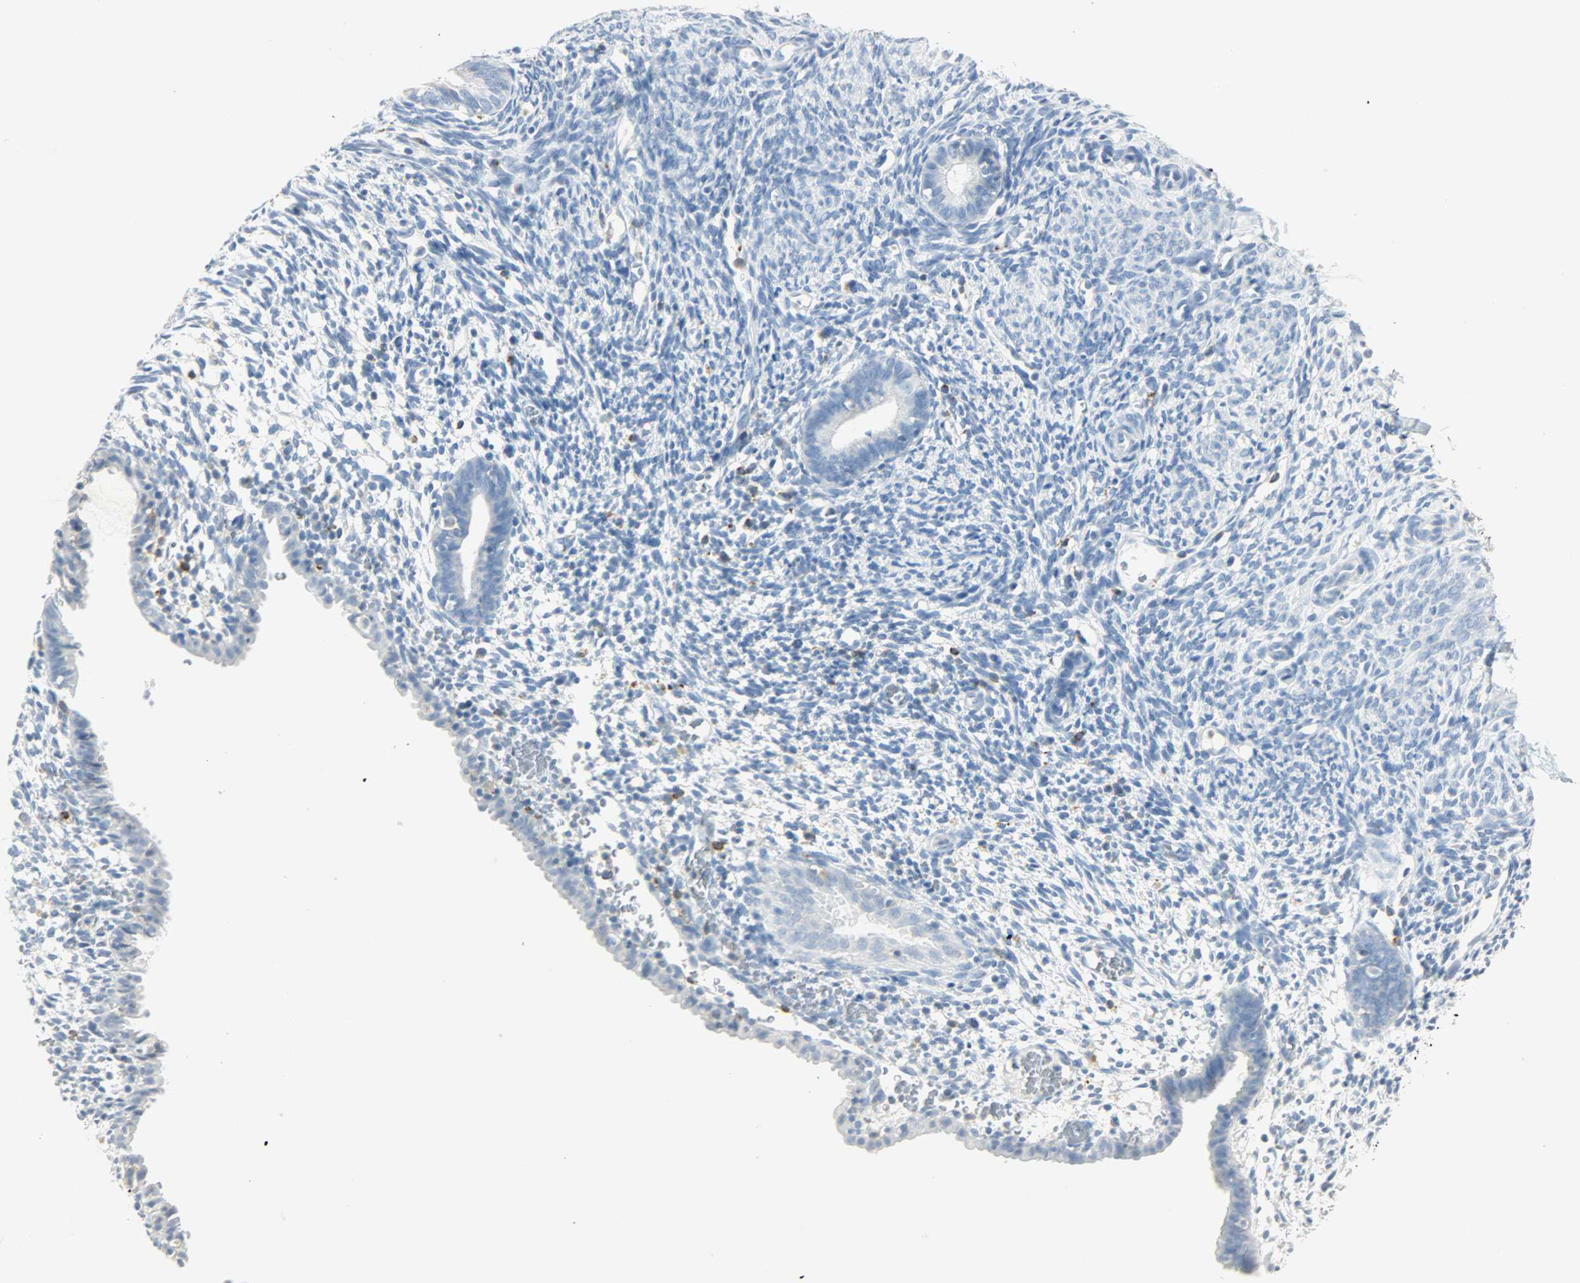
{"staining": {"intensity": "negative", "quantity": "none", "location": "none"}, "tissue": "endometrium", "cell_type": "Cells in endometrial stroma", "image_type": "normal", "snomed": [{"axis": "morphology", "description": "Normal tissue, NOS"}, {"axis": "morphology", "description": "Atrophy, NOS"}, {"axis": "topography", "description": "Uterus"}, {"axis": "topography", "description": "Endometrium"}], "caption": "IHC photomicrograph of unremarkable human endometrium stained for a protein (brown), which exhibits no positivity in cells in endometrial stroma.", "gene": "PTPN6", "patient": {"sex": "female", "age": 68}}